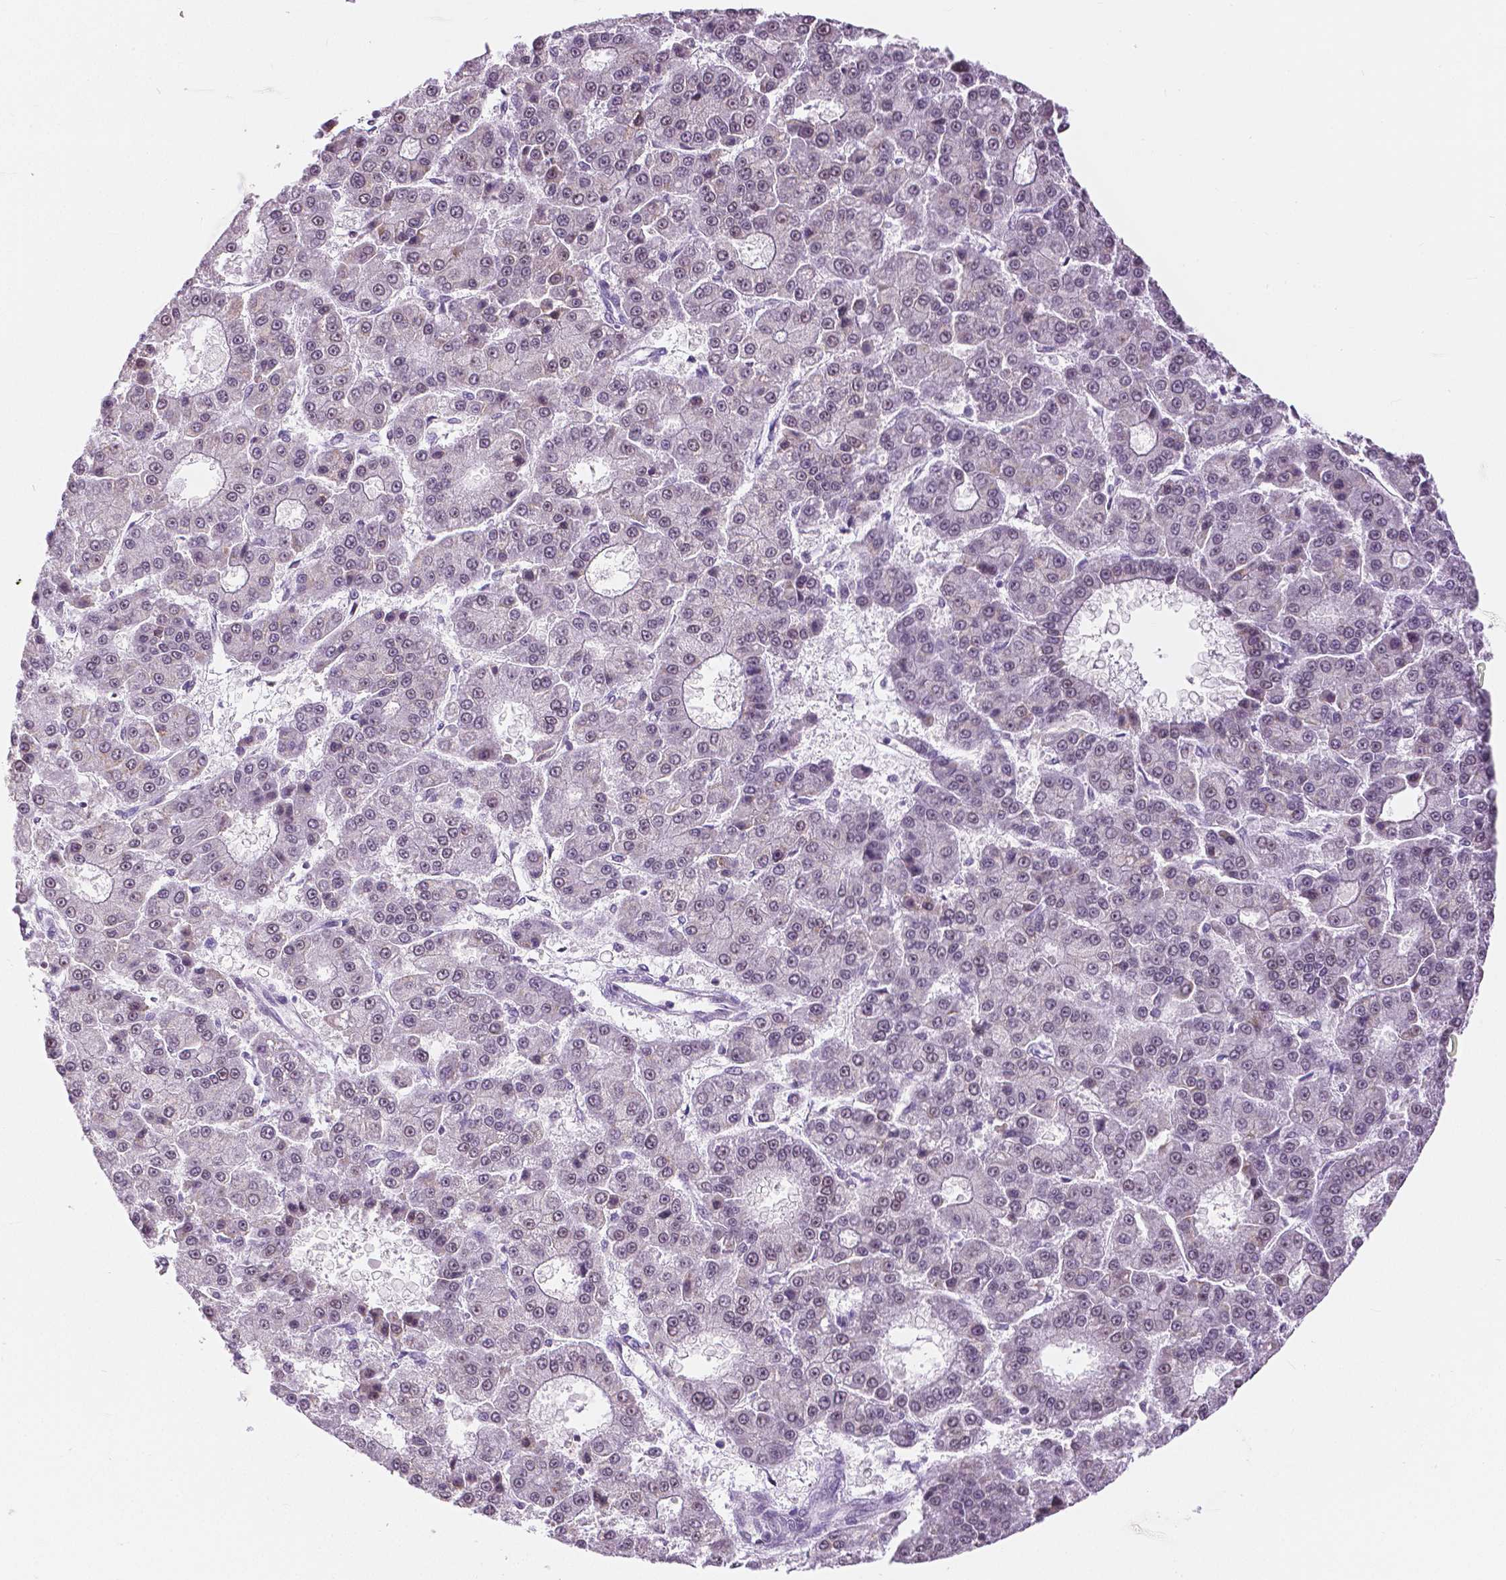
{"staining": {"intensity": "weak", "quantity": "<25%", "location": "nuclear"}, "tissue": "liver cancer", "cell_type": "Tumor cells", "image_type": "cancer", "snomed": [{"axis": "morphology", "description": "Carcinoma, Hepatocellular, NOS"}, {"axis": "topography", "description": "Liver"}], "caption": "An image of human hepatocellular carcinoma (liver) is negative for staining in tumor cells.", "gene": "NHP2", "patient": {"sex": "male", "age": 70}}